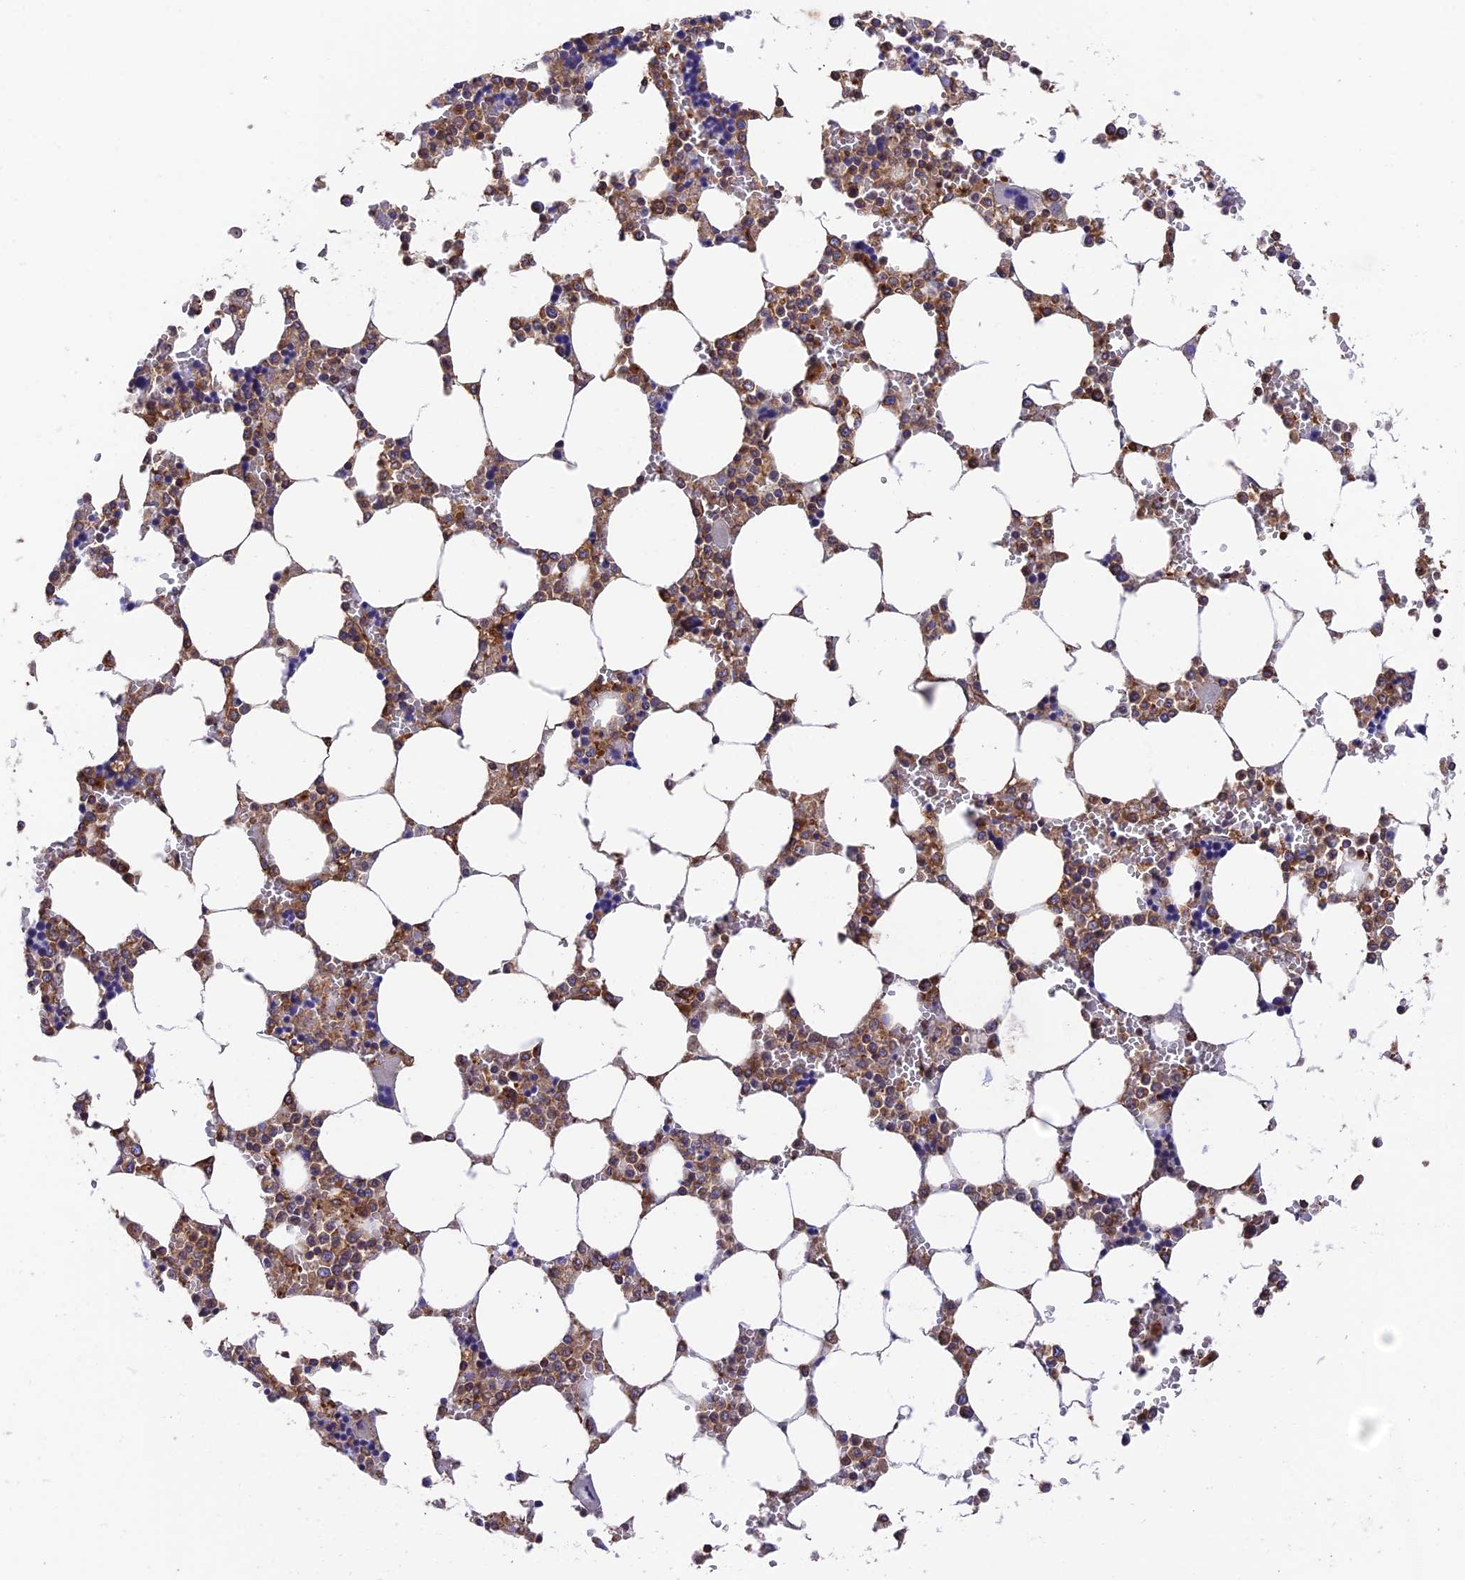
{"staining": {"intensity": "moderate", "quantity": ">75%", "location": "cytoplasmic/membranous"}, "tissue": "bone marrow", "cell_type": "Hematopoietic cells", "image_type": "normal", "snomed": [{"axis": "morphology", "description": "Normal tissue, NOS"}, {"axis": "topography", "description": "Bone marrow"}], "caption": "Protein expression analysis of normal bone marrow displays moderate cytoplasmic/membranous positivity in about >75% of hematopoietic cells.", "gene": "DCTN2", "patient": {"sex": "male", "age": 64}}